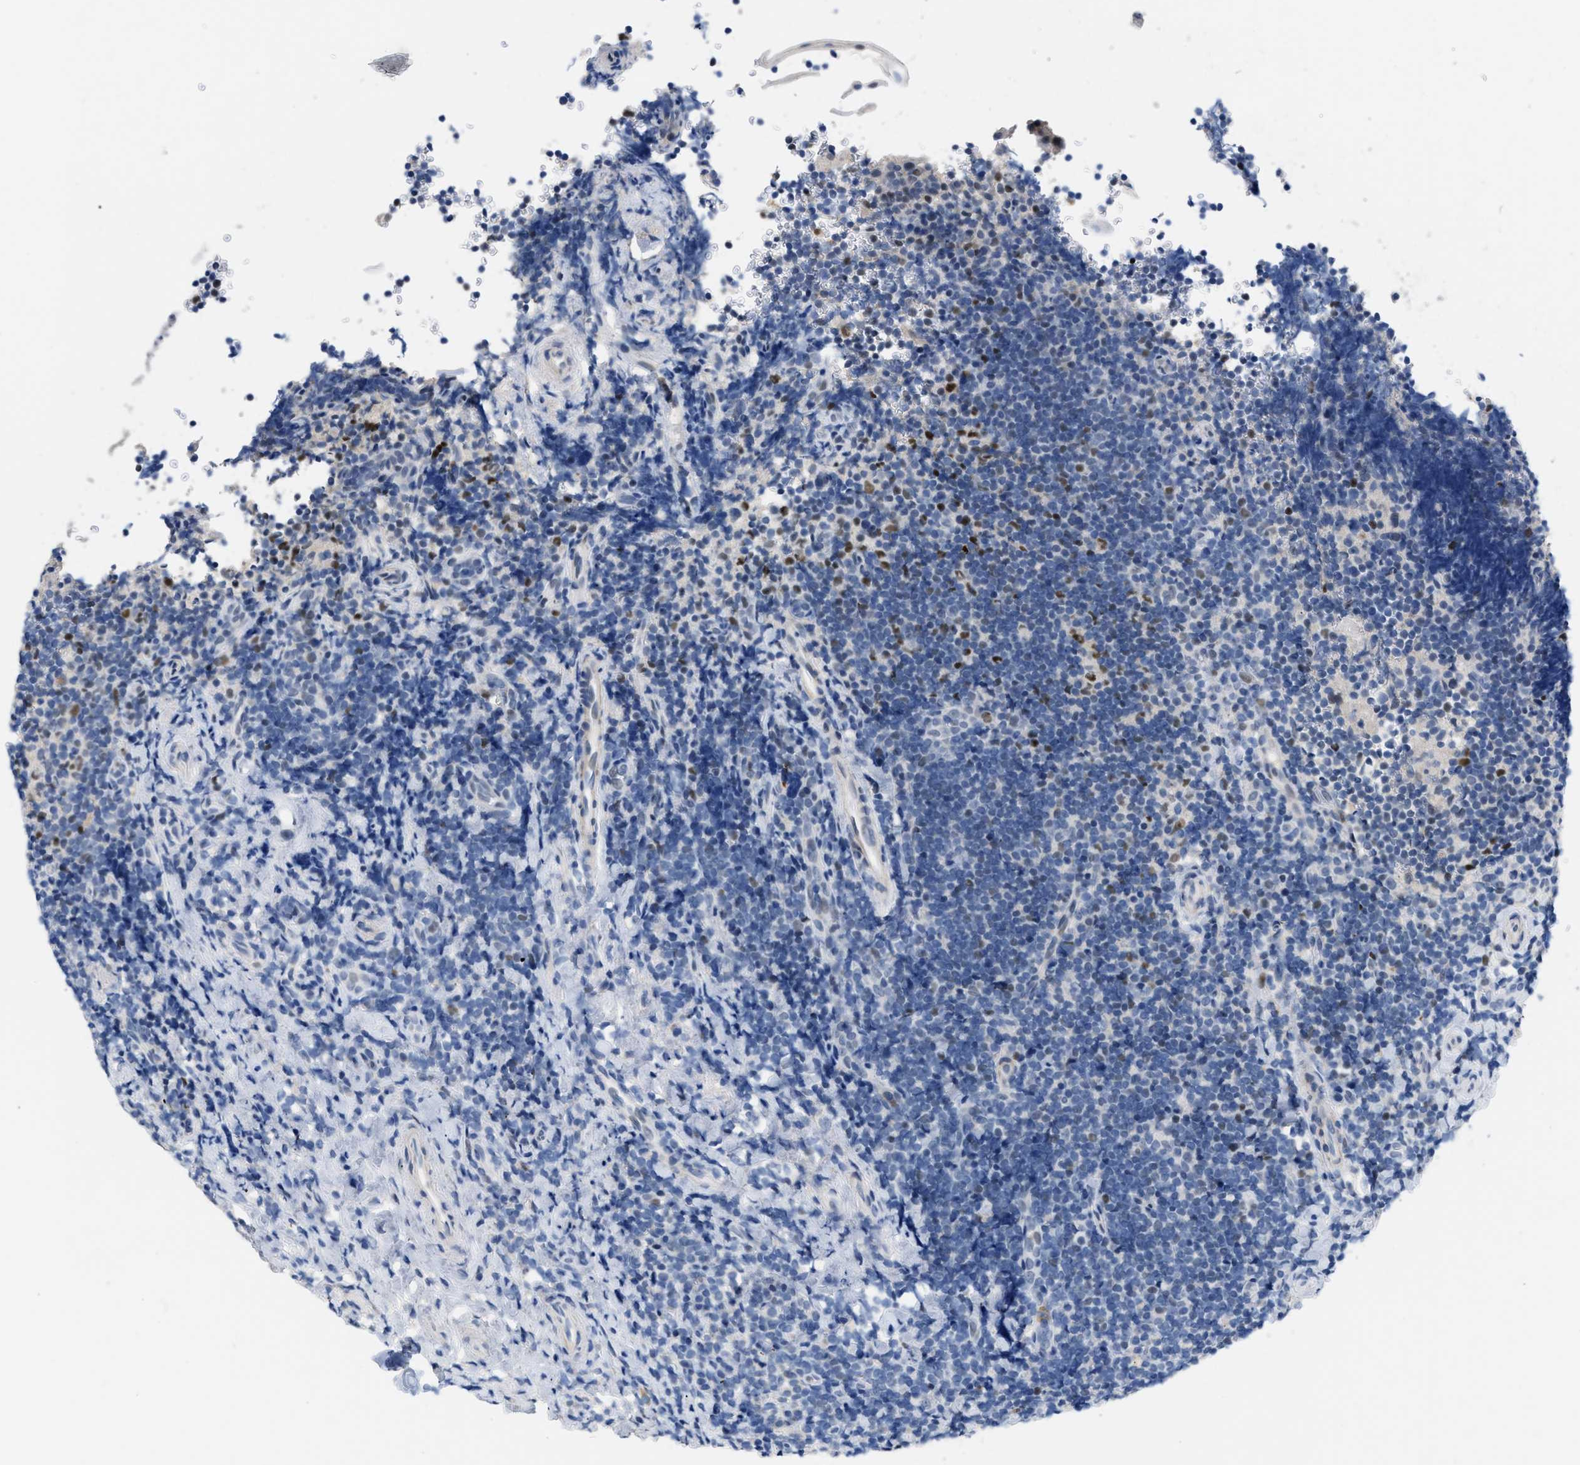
{"staining": {"intensity": "negative", "quantity": "none", "location": "none"}, "tissue": "tonsil", "cell_type": "Germinal center cells", "image_type": "normal", "snomed": [{"axis": "morphology", "description": "Normal tissue, NOS"}, {"axis": "topography", "description": "Tonsil"}], "caption": "Immunohistochemistry (IHC) of unremarkable tonsil displays no positivity in germinal center cells. (DAB immunohistochemistry with hematoxylin counter stain).", "gene": "BOLL", "patient": {"sex": "male", "age": 37}}